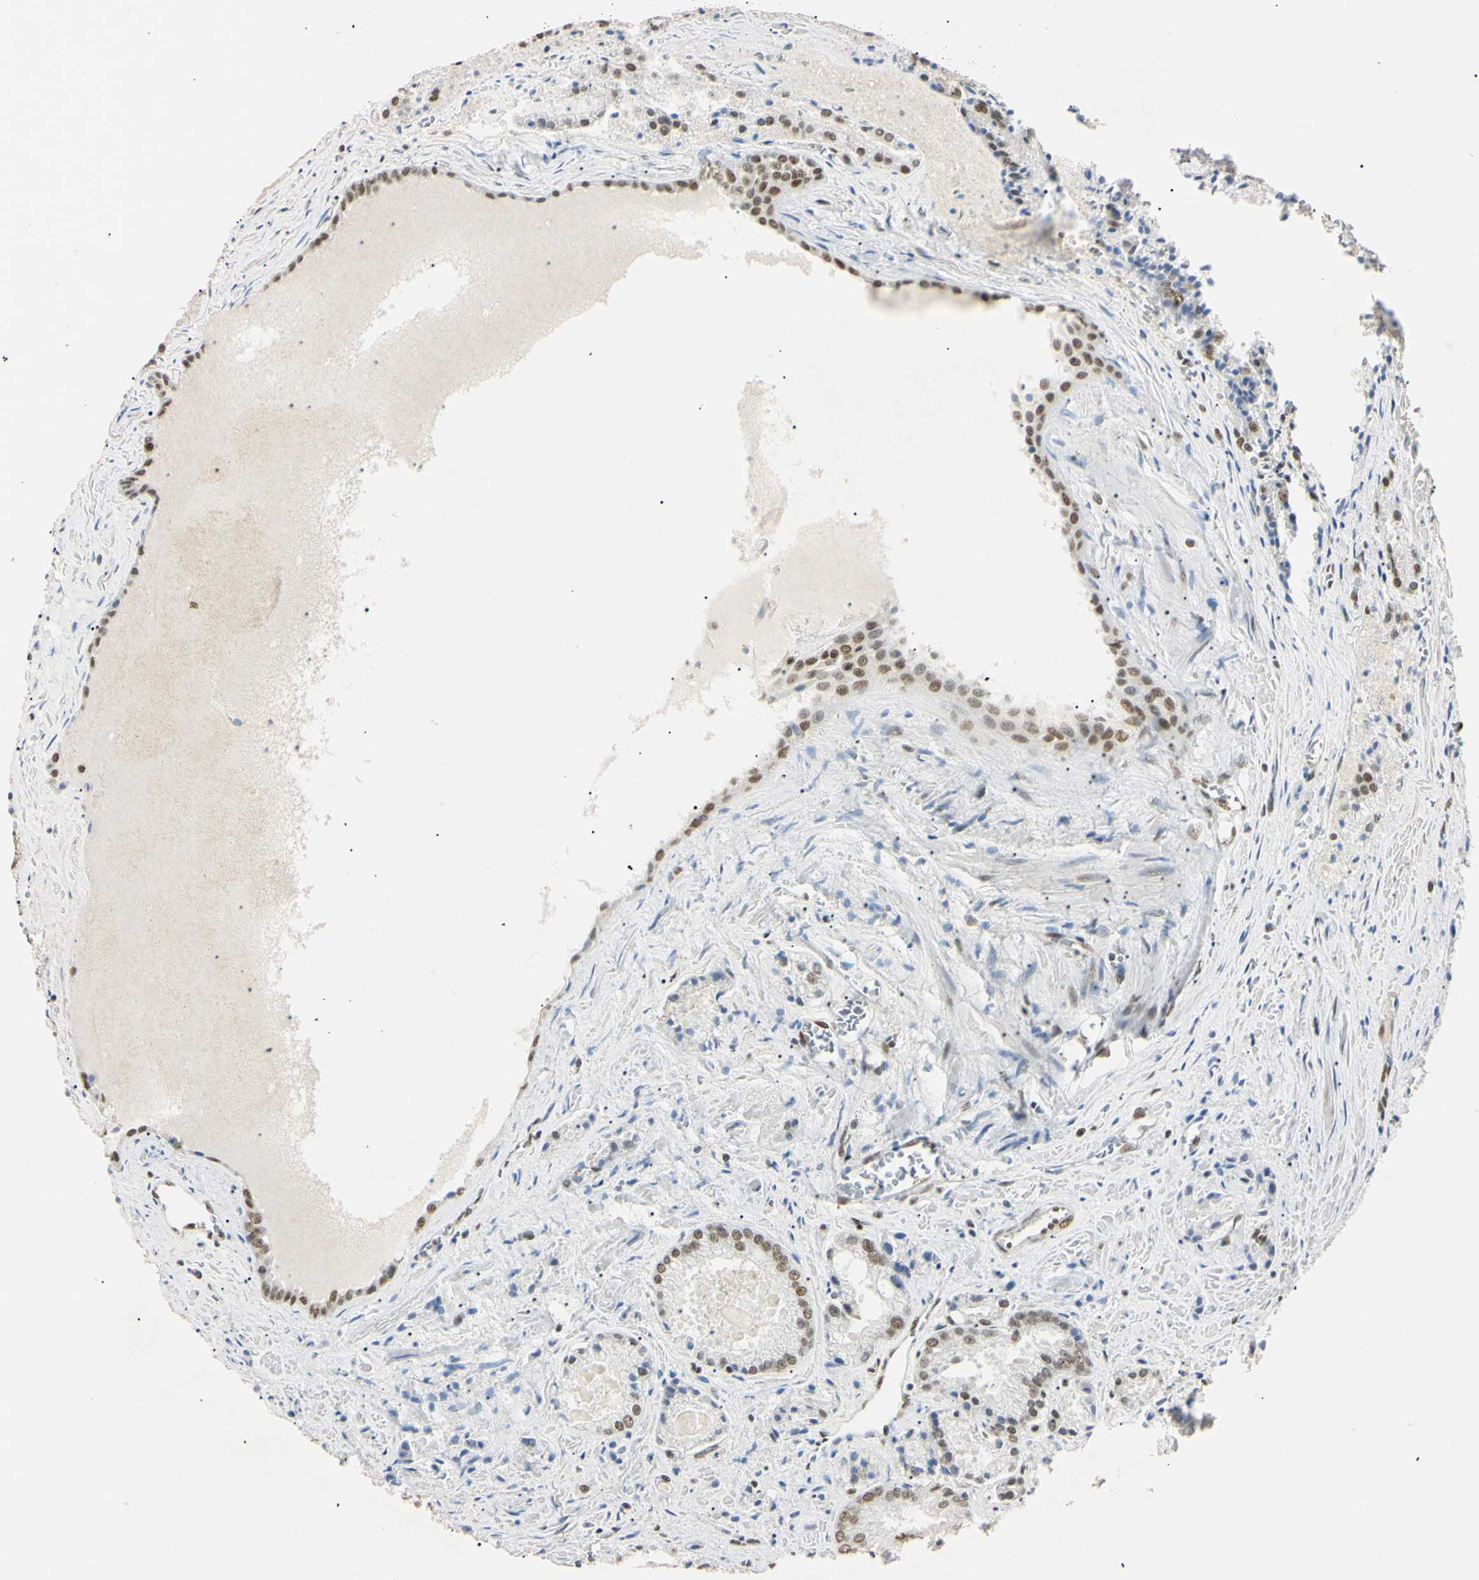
{"staining": {"intensity": "moderate", "quantity": ">75%", "location": "nuclear"}, "tissue": "prostate cancer", "cell_type": "Tumor cells", "image_type": "cancer", "snomed": [{"axis": "morphology", "description": "Adenocarcinoma, Low grade"}, {"axis": "topography", "description": "Prostate"}], "caption": "A histopathology image of prostate cancer stained for a protein reveals moderate nuclear brown staining in tumor cells.", "gene": "SMARCA5", "patient": {"sex": "male", "age": 64}}